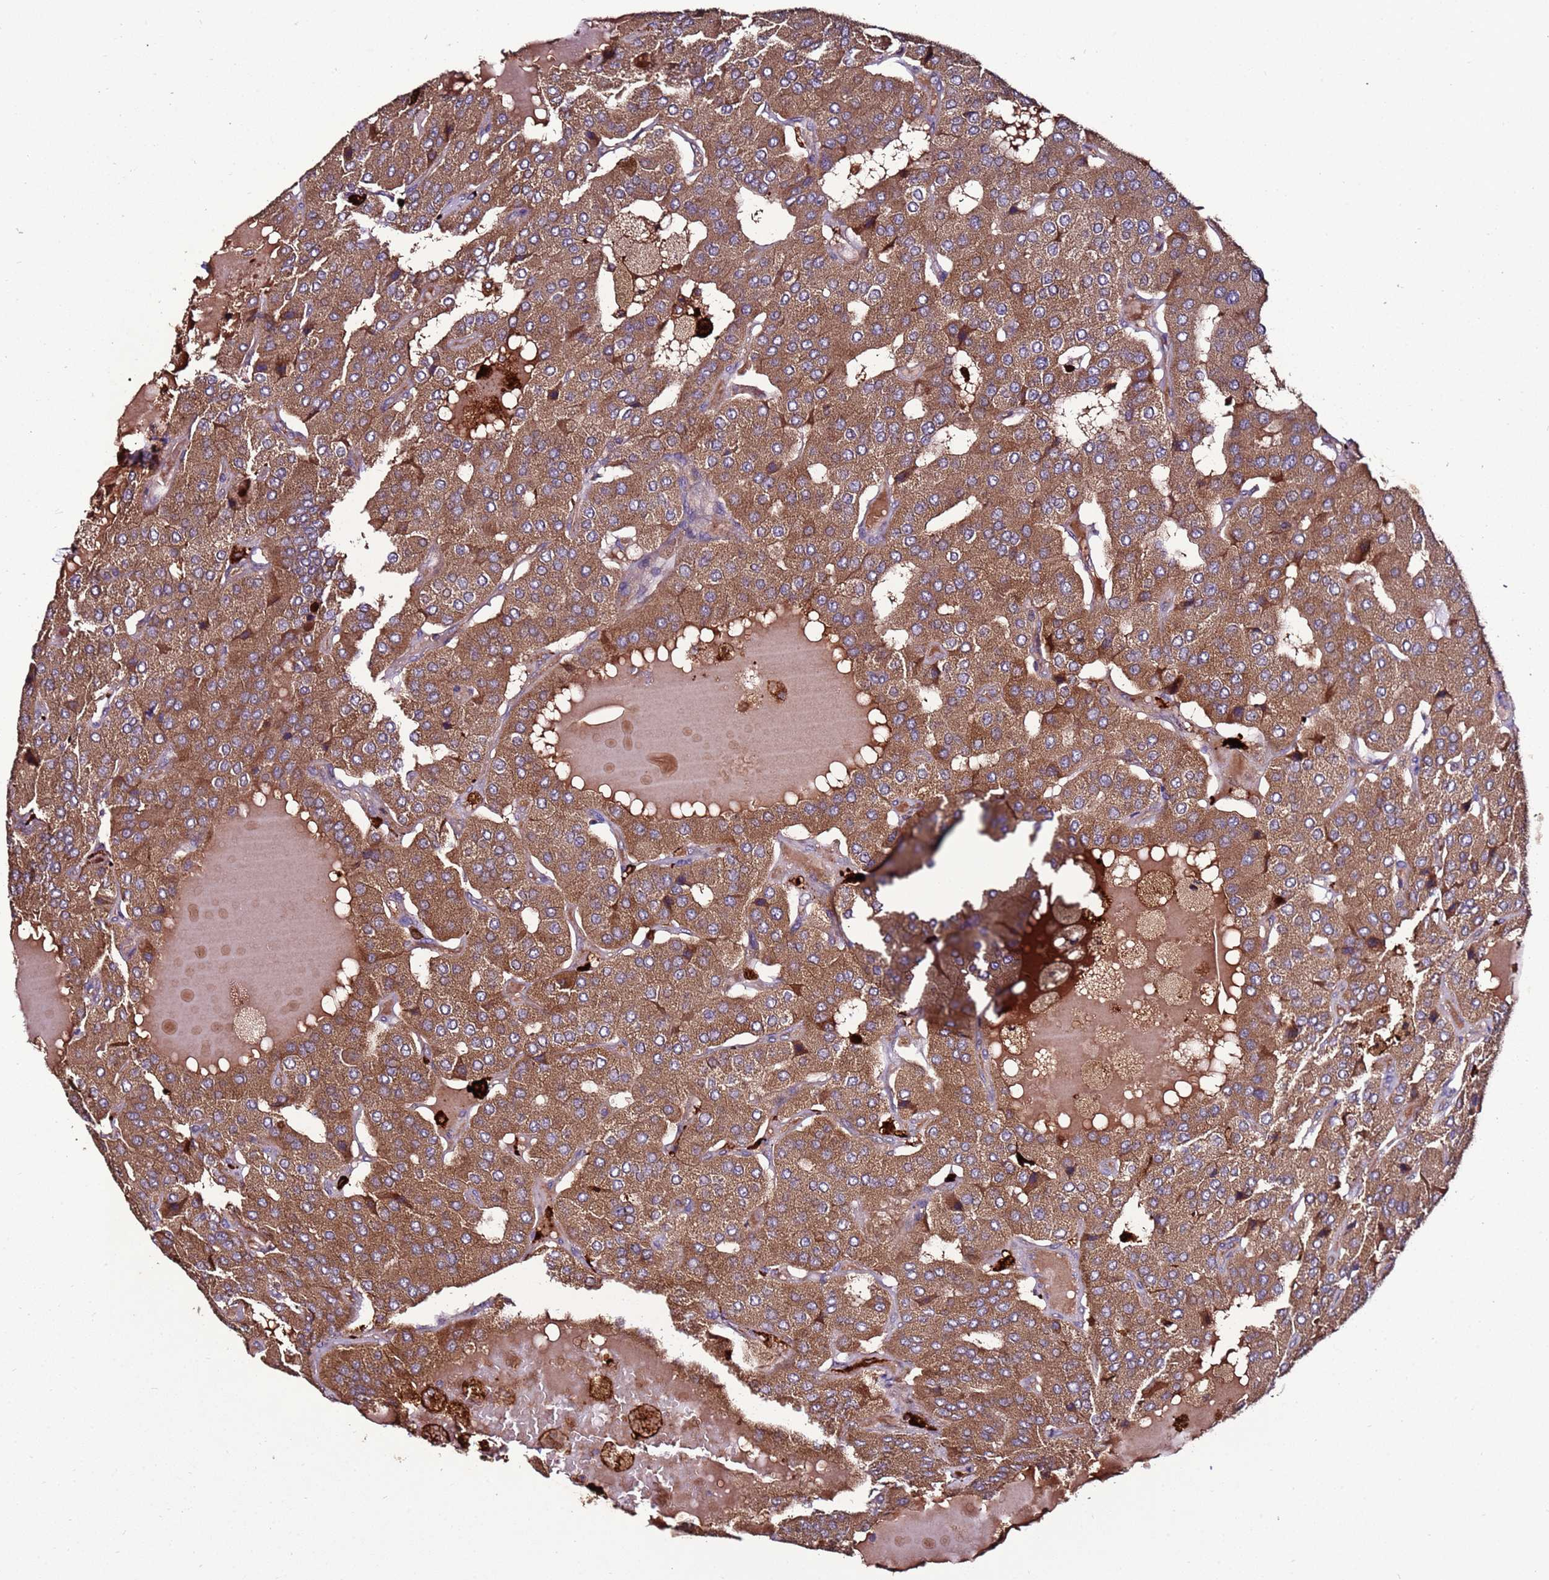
{"staining": {"intensity": "moderate", "quantity": ">75%", "location": "cytoplasmic/membranous"}, "tissue": "parathyroid gland", "cell_type": "Glandular cells", "image_type": "normal", "snomed": [{"axis": "morphology", "description": "Normal tissue, NOS"}, {"axis": "morphology", "description": "Adenoma, NOS"}, {"axis": "topography", "description": "Parathyroid gland"}], "caption": "Human parathyroid gland stained for a protein (brown) displays moderate cytoplasmic/membranous positive staining in about >75% of glandular cells.", "gene": "RPS15A", "patient": {"sex": "female", "age": 86}}